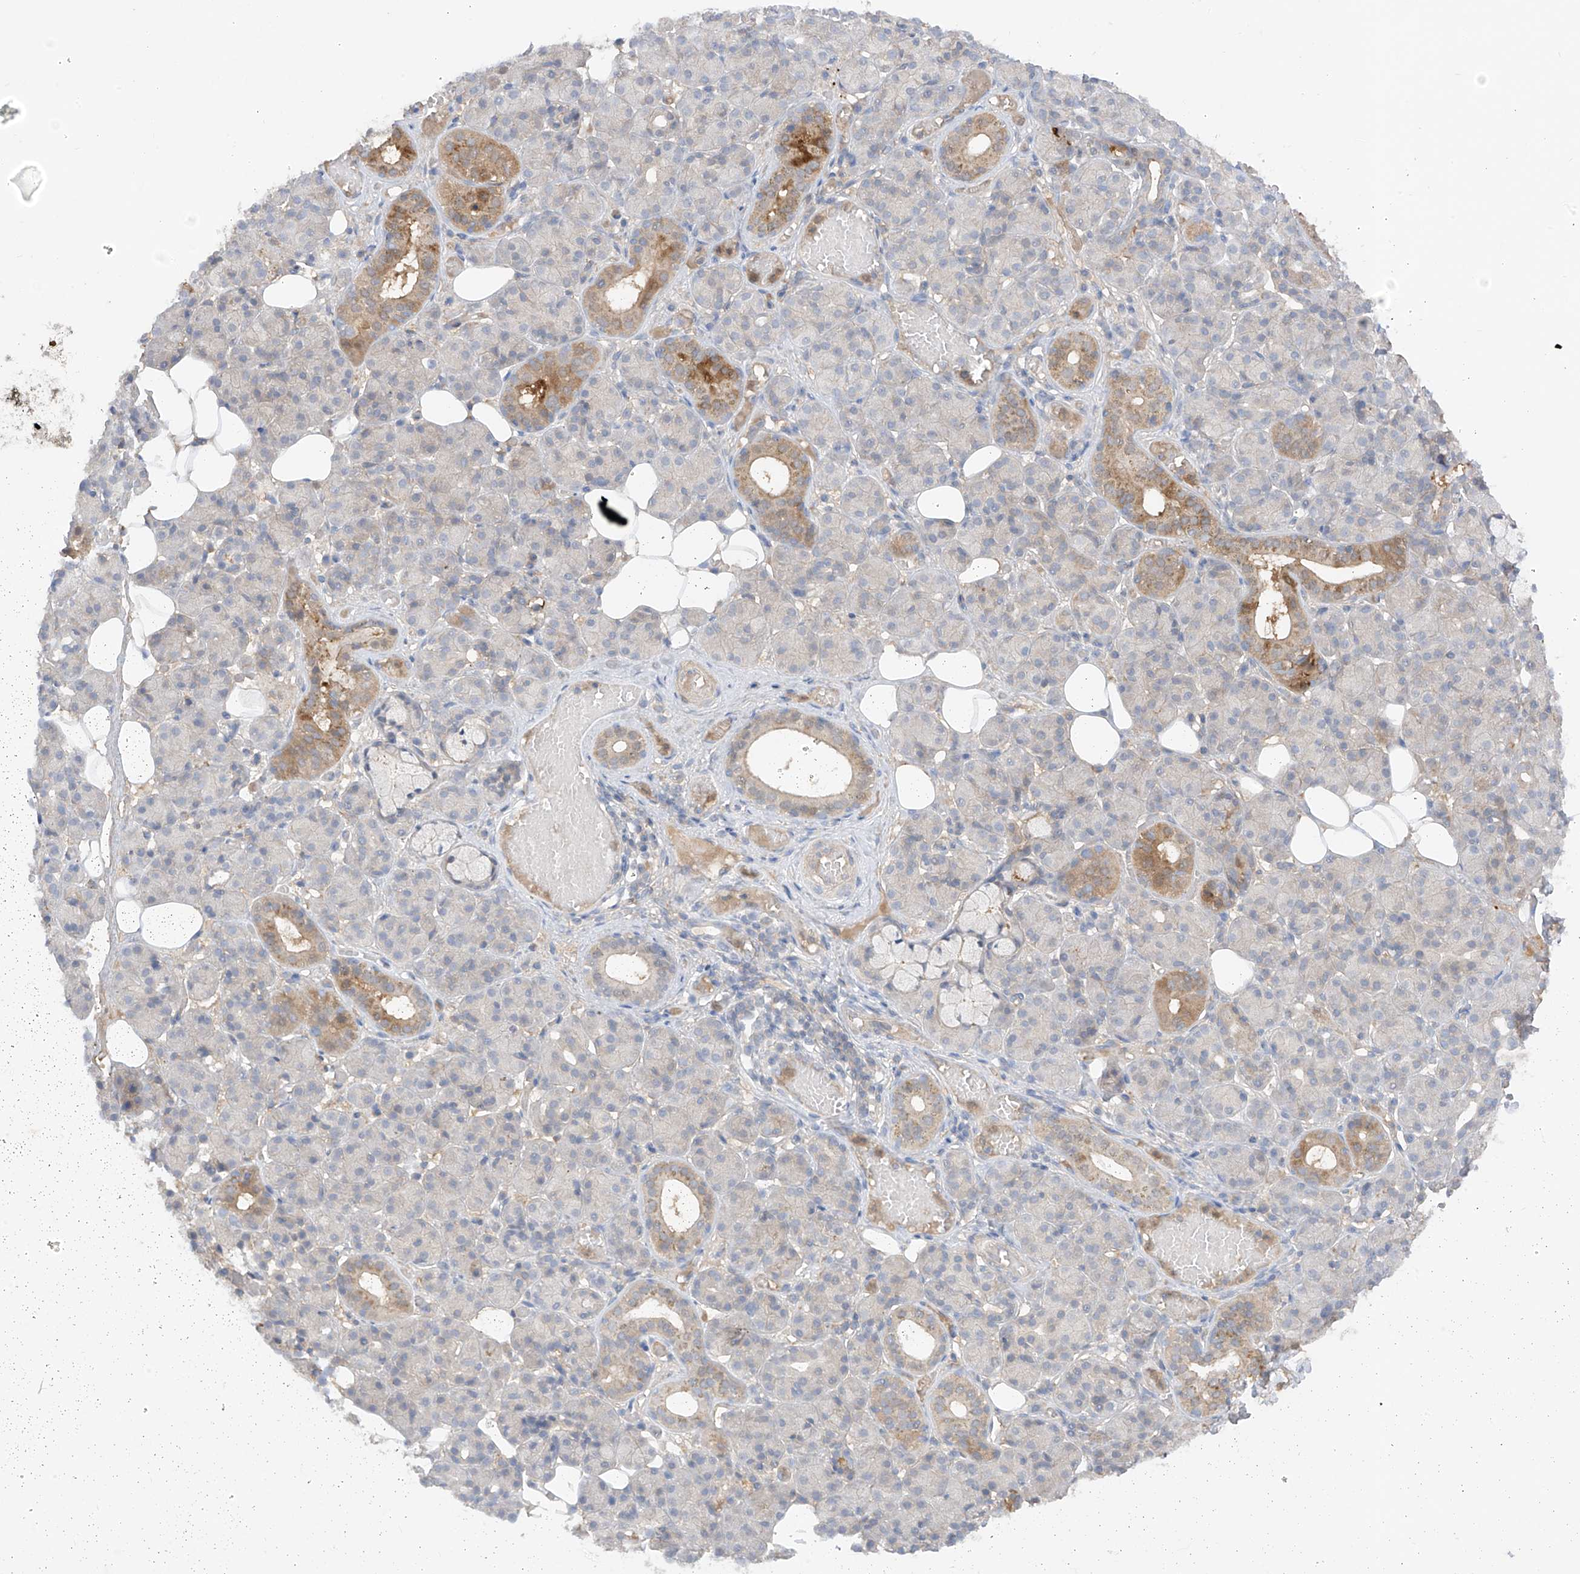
{"staining": {"intensity": "moderate", "quantity": "<25%", "location": "cytoplasmic/membranous"}, "tissue": "salivary gland", "cell_type": "Glandular cells", "image_type": "normal", "snomed": [{"axis": "morphology", "description": "Normal tissue, NOS"}, {"axis": "topography", "description": "Salivary gland"}], "caption": "Moderate cytoplasmic/membranous expression is identified in approximately <25% of glandular cells in benign salivary gland.", "gene": "CACNA2D4", "patient": {"sex": "male", "age": 63}}